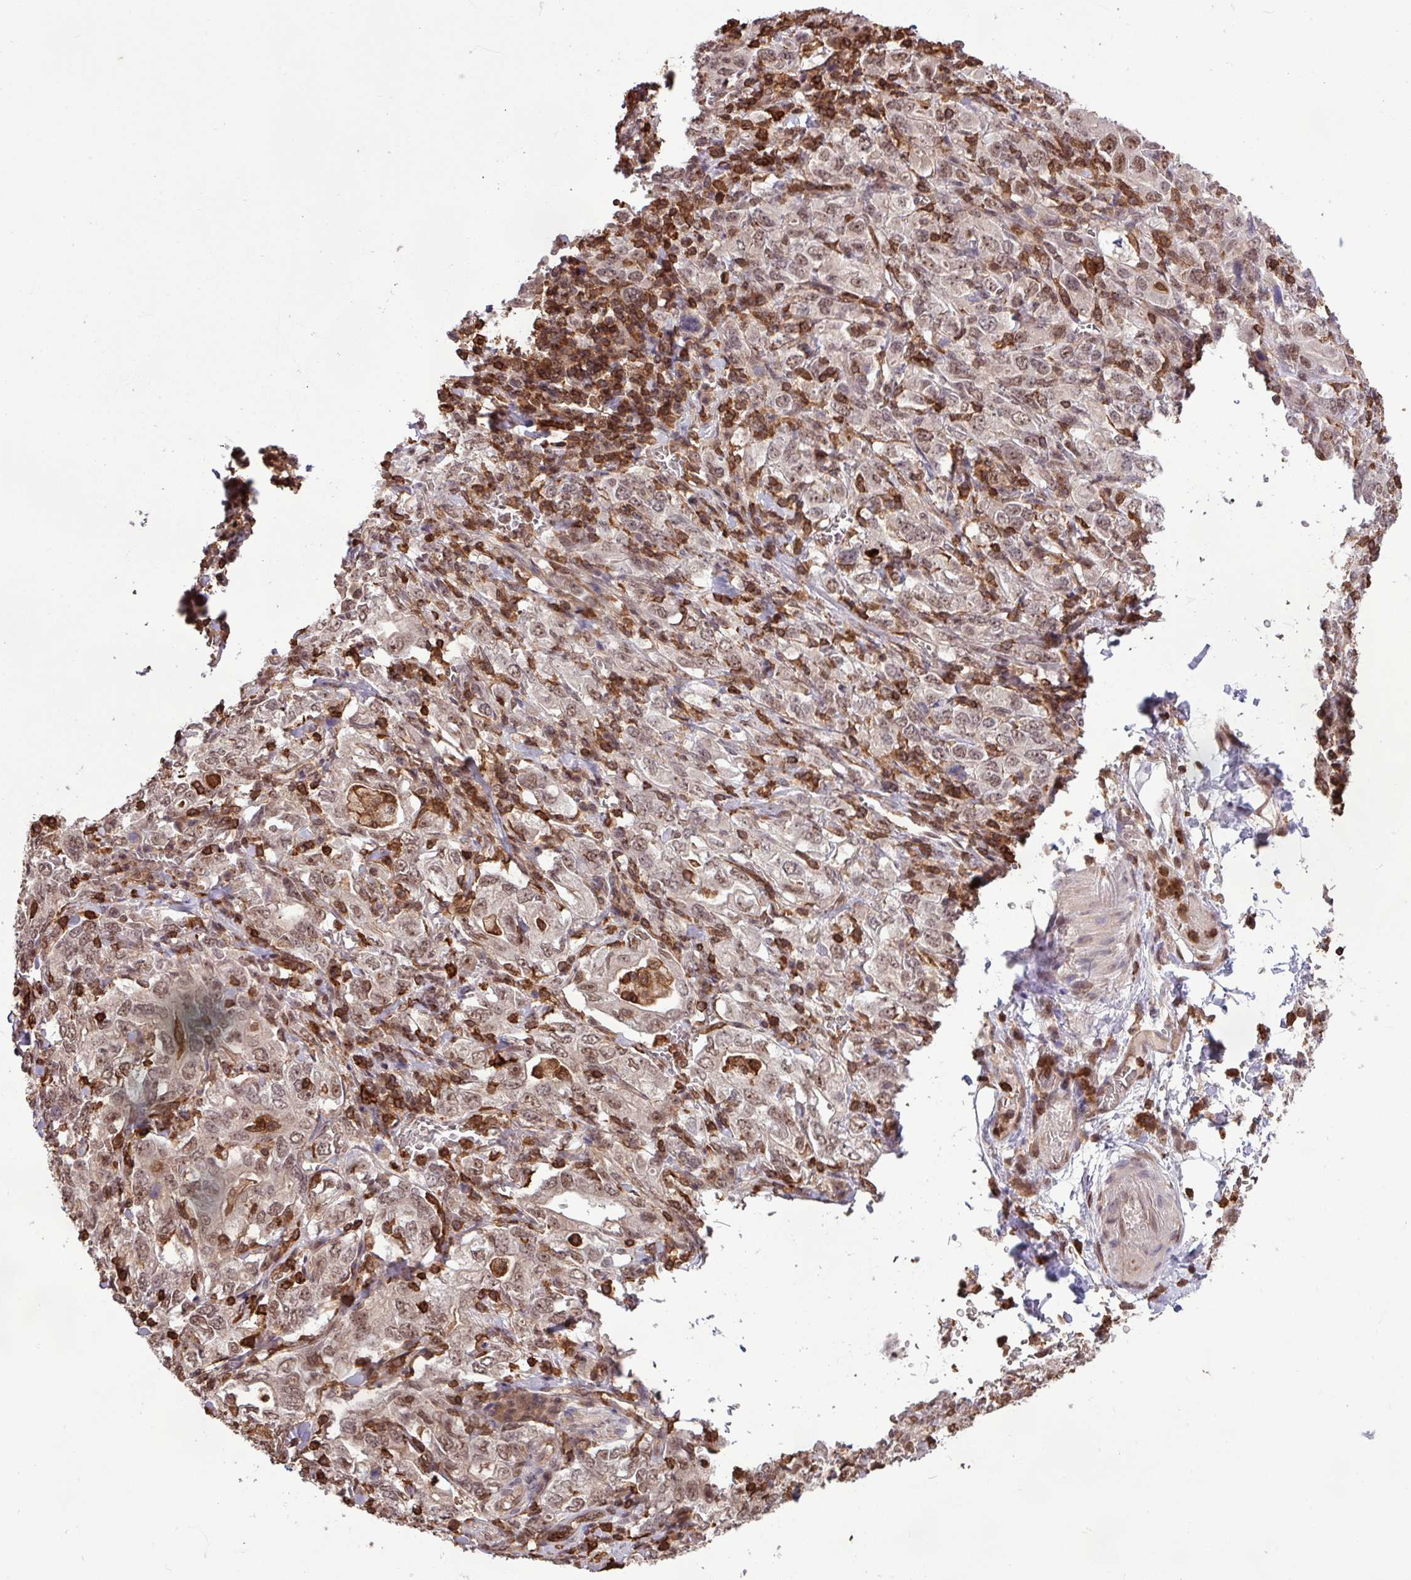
{"staining": {"intensity": "weak", "quantity": ">75%", "location": "nuclear"}, "tissue": "stomach cancer", "cell_type": "Tumor cells", "image_type": "cancer", "snomed": [{"axis": "morphology", "description": "Adenocarcinoma, NOS"}, {"axis": "topography", "description": "Stomach, upper"}, {"axis": "topography", "description": "Stomach"}], "caption": "An image of human stomach cancer (adenocarcinoma) stained for a protein reveals weak nuclear brown staining in tumor cells.", "gene": "GON7", "patient": {"sex": "male", "age": 62}}